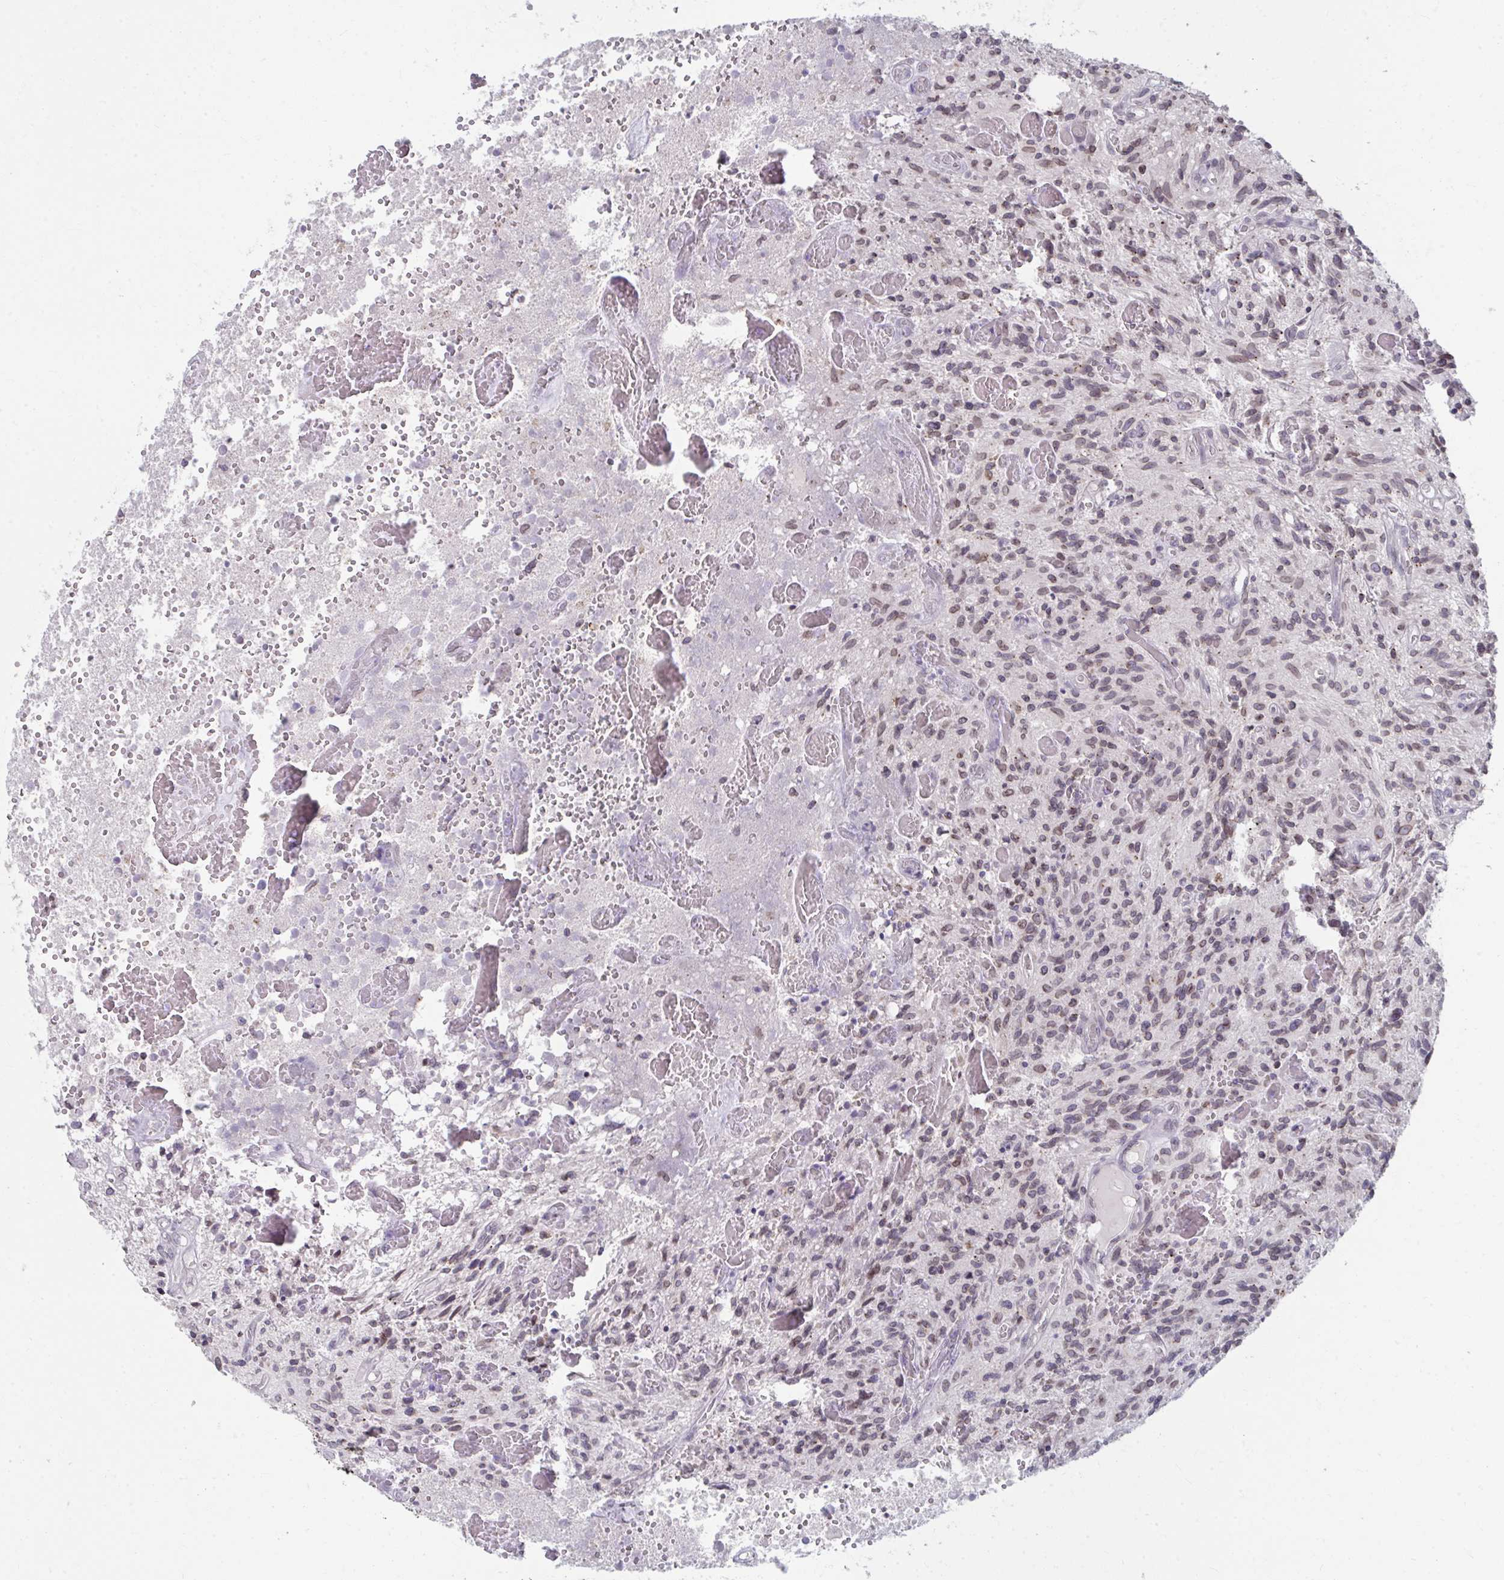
{"staining": {"intensity": "weak", "quantity": ">75%", "location": "nuclear"}, "tissue": "glioma", "cell_type": "Tumor cells", "image_type": "cancer", "snomed": [{"axis": "morphology", "description": "Glioma, malignant, High grade"}, {"axis": "topography", "description": "Brain"}], "caption": "Immunohistochemical staining of malignant glioma (high-grade) exhibits low levels of weak nuclear positivity in approximately >75% of tumor cells.", "gene": "NUP133", "patient": {"sex": "male", "age": 75}}